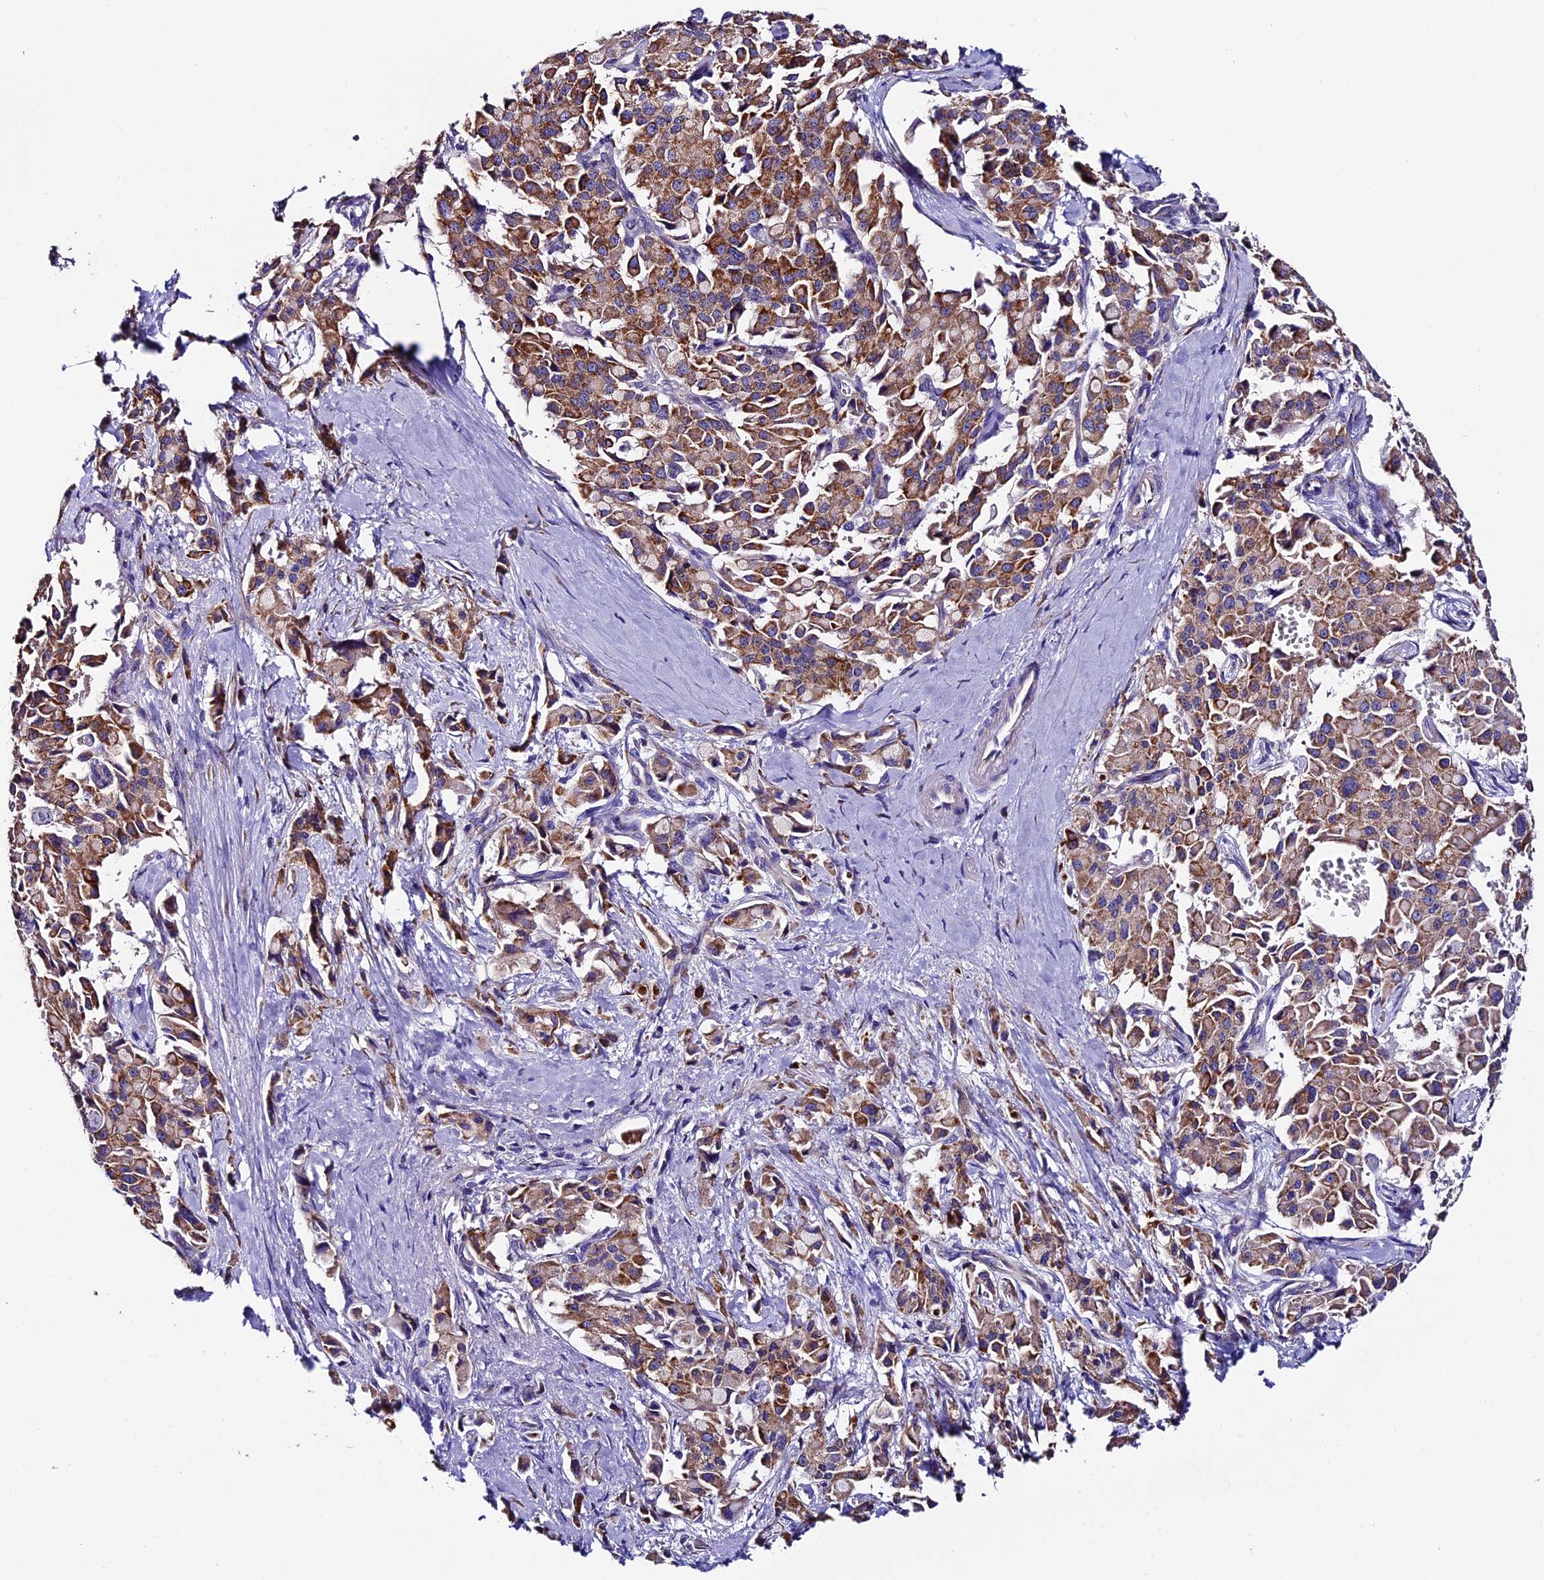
{"staining": {"intensity": "strong", "quantity": ">75%", "location": "cytoplasmic/membranous"}, "tissue": "pancreatic cancer", "cell_type": "Tumor cells", "image_type": "cancer", "snomed": [{"axis": "morphology", "description": "Adenocarcinoma, NOS"}, {"axis": "topography", "description": "Pancreas"}], "caption": "About >75% of tumor cells in human pancreatic cancer show strong cytoplasmic/membranous protein expression as visualized by brown immunohistochemical staining.", "gene": "COMTD1", "patient": {"sex": "male", "age": 65}}